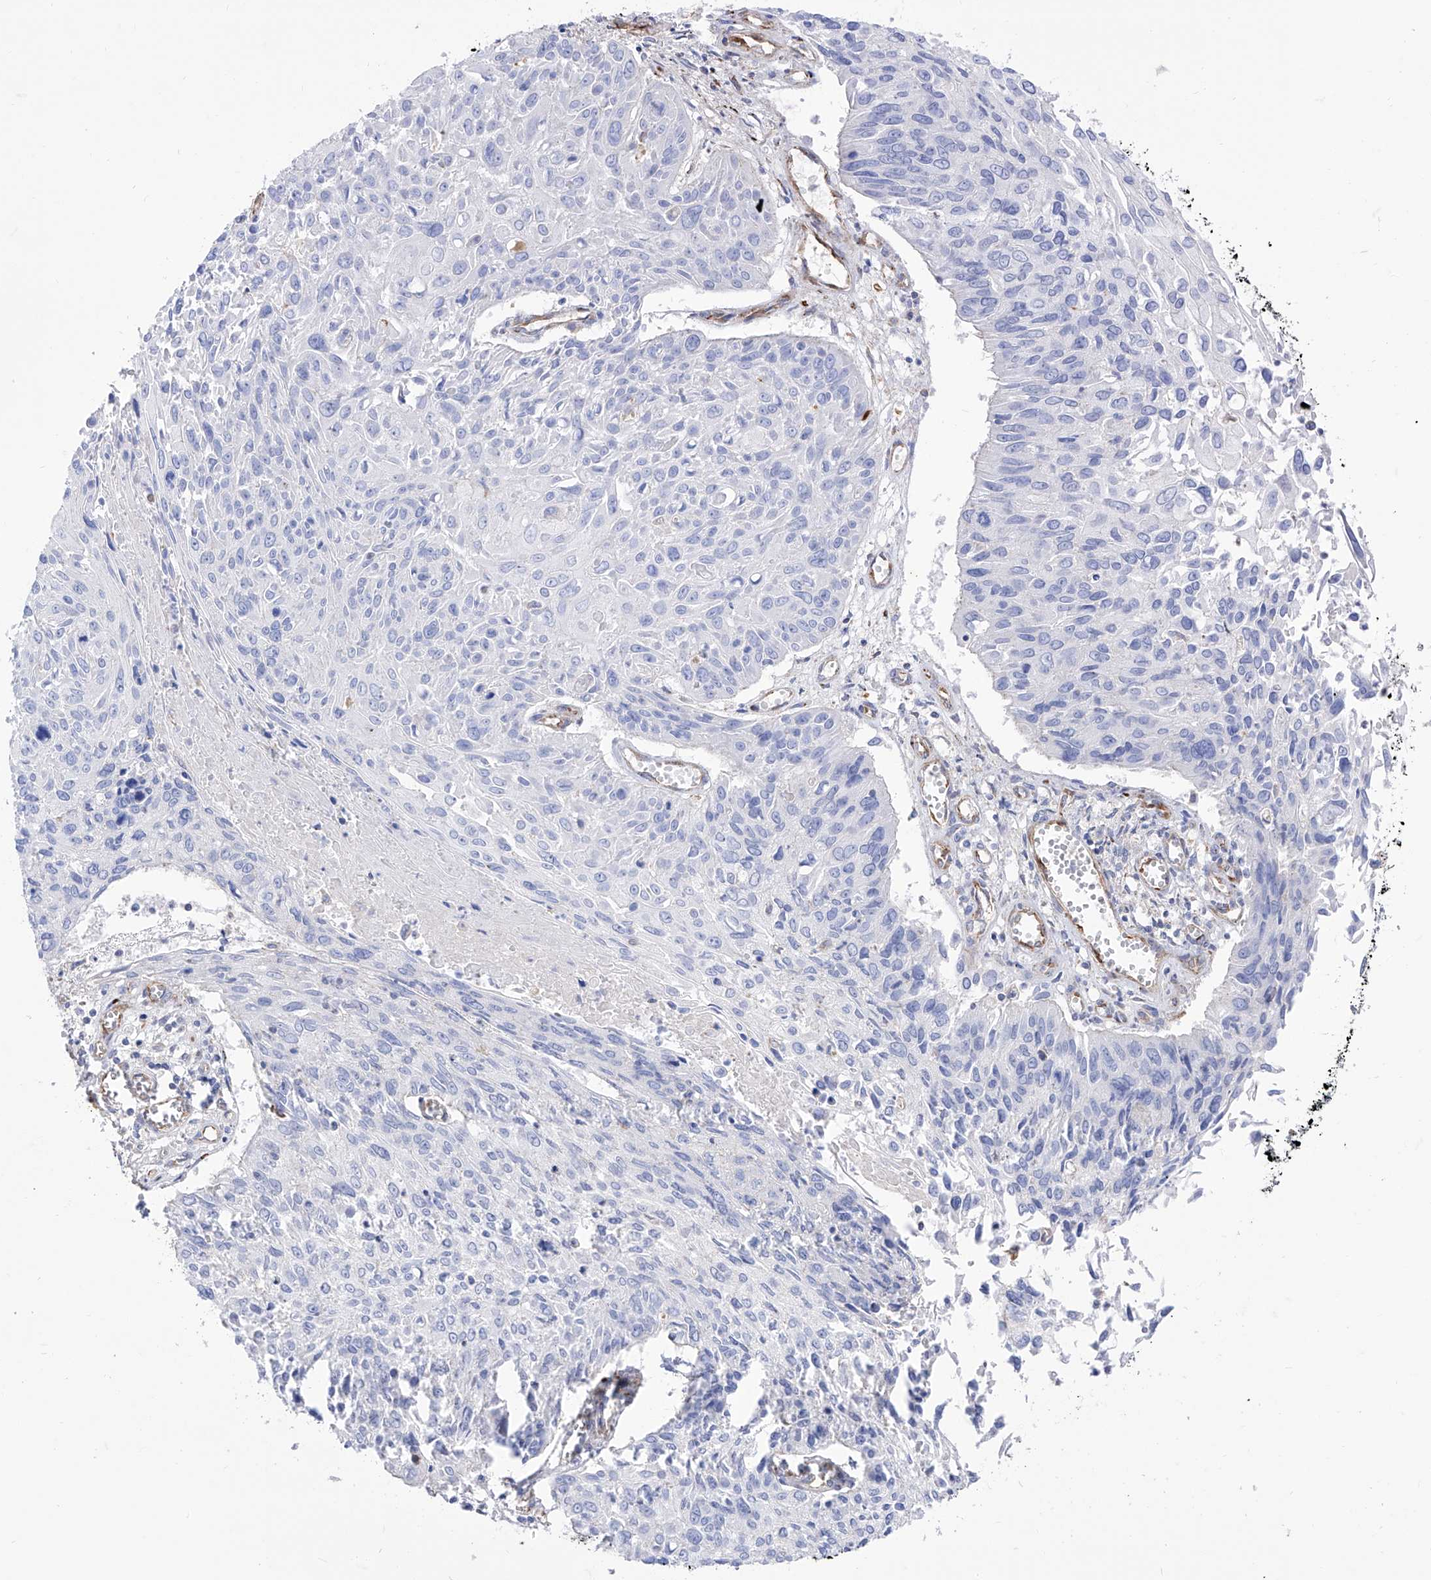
{"staining": {"intensity": "negative", "quantity": "none", "location": "none"}, "tissue": "cervical cancer", "cell_type": "Tumor cells", "image_type": "cancer", "snomed": [{"axis": "morphology", "description": "Squamous cell carcinoma, NOS"}, {"axis": "topography", "description": "Cervix"}], "caption": "The photomicrograph reveals no staining of tumor cells in cervical squamous cell carcinoma.", "gene": "C1orf74", "patient": {"sex": "female", "age": 51}}